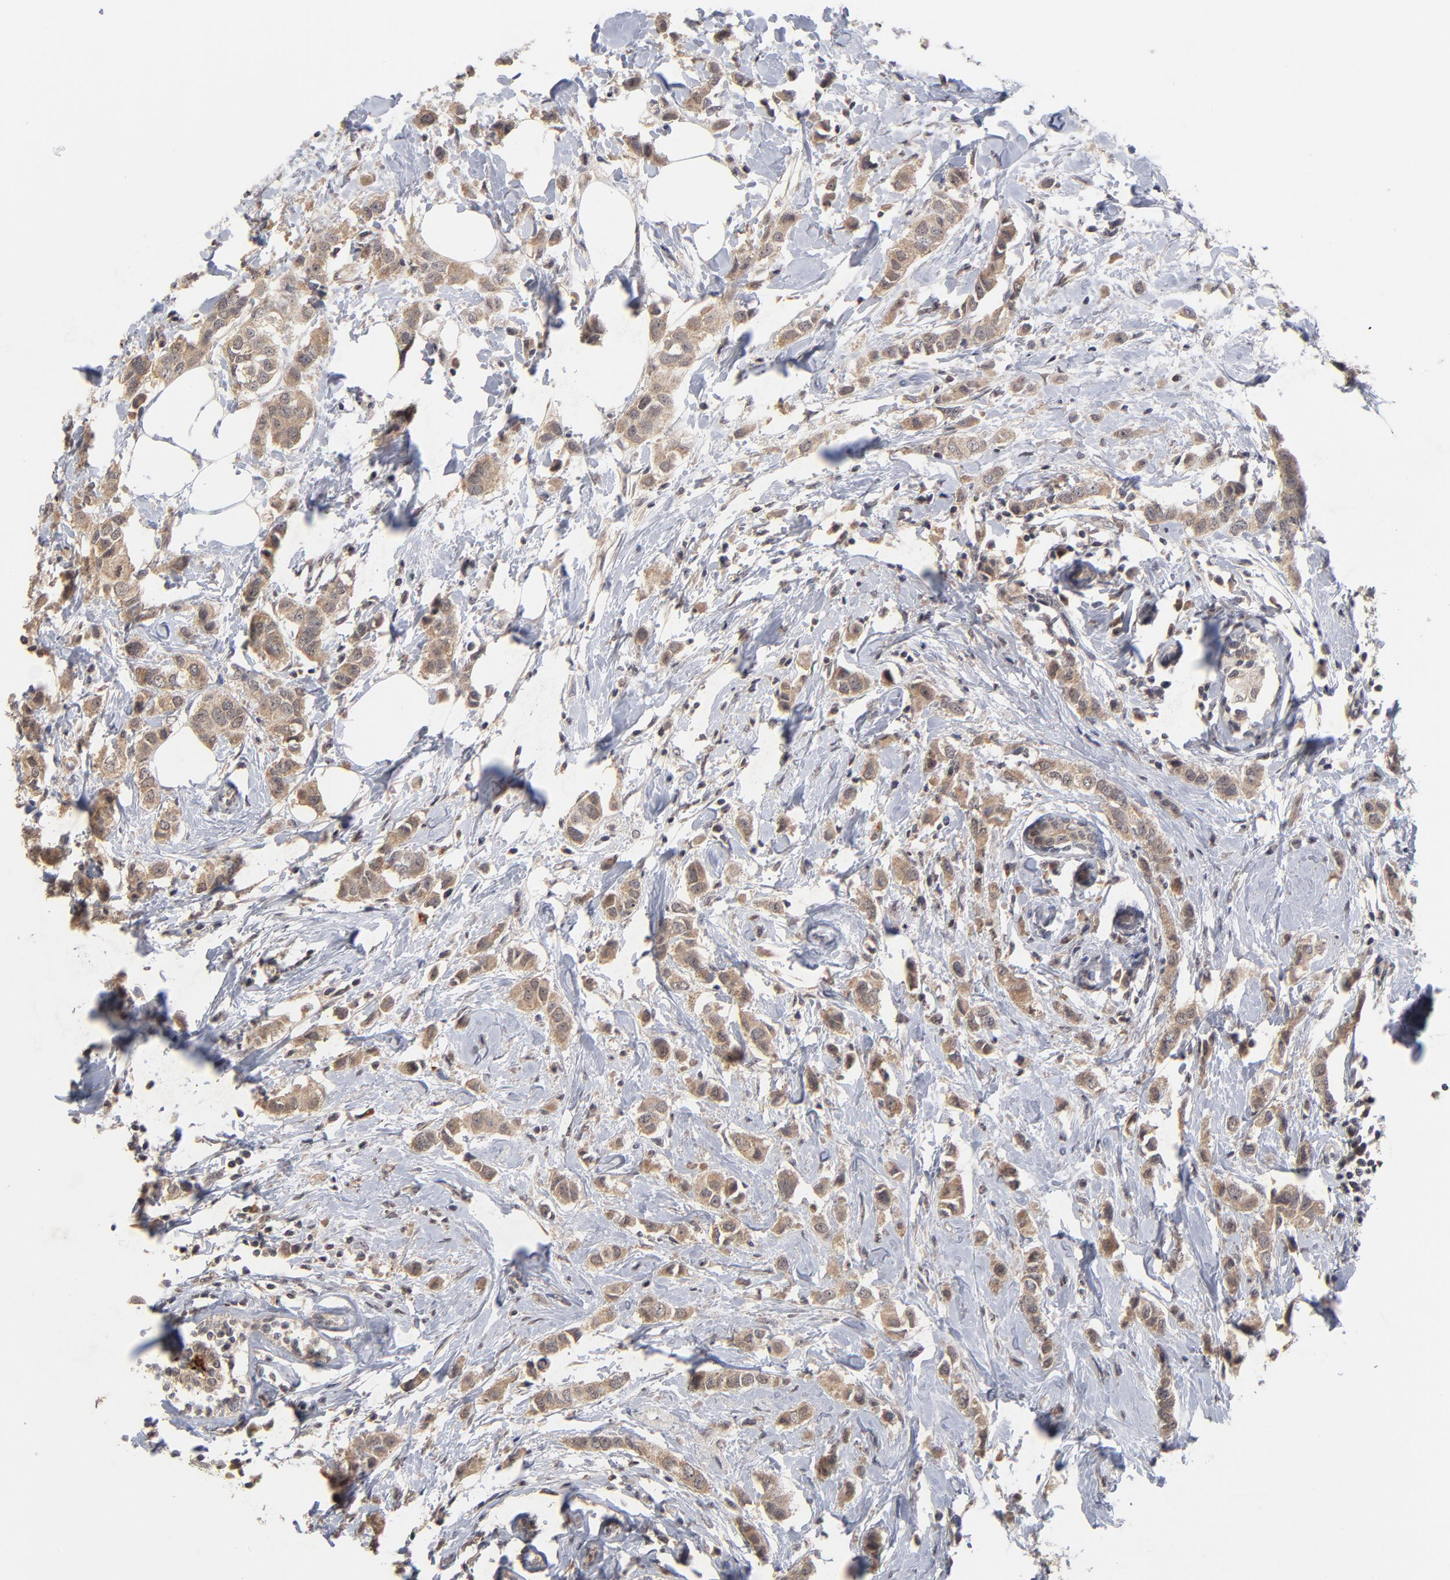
{"staining": {"intensity": "moderate", "quantity": ">75%", "location": "cytoplasmic/membranous"}, "tissue": "breast cancer", "cell_type": "Tumor cells", "image_type": "cancer", "snomed": [{"axis": "morphology", "description": "Normal tissue, NOS"}, {"axis": "morphology", "description": "Duct carcinoma"}, {"axis": "topography", "description": "Breast"}], "caption": "Protein analysis of infiltrating ductal carcinoma (breast) tissue demonstrates moderate cytoplasmic/membranous positivity in approximately >75% of tumor cells.", "gene": "WSB1", "patient": {"sex": "female", "age": 50}}